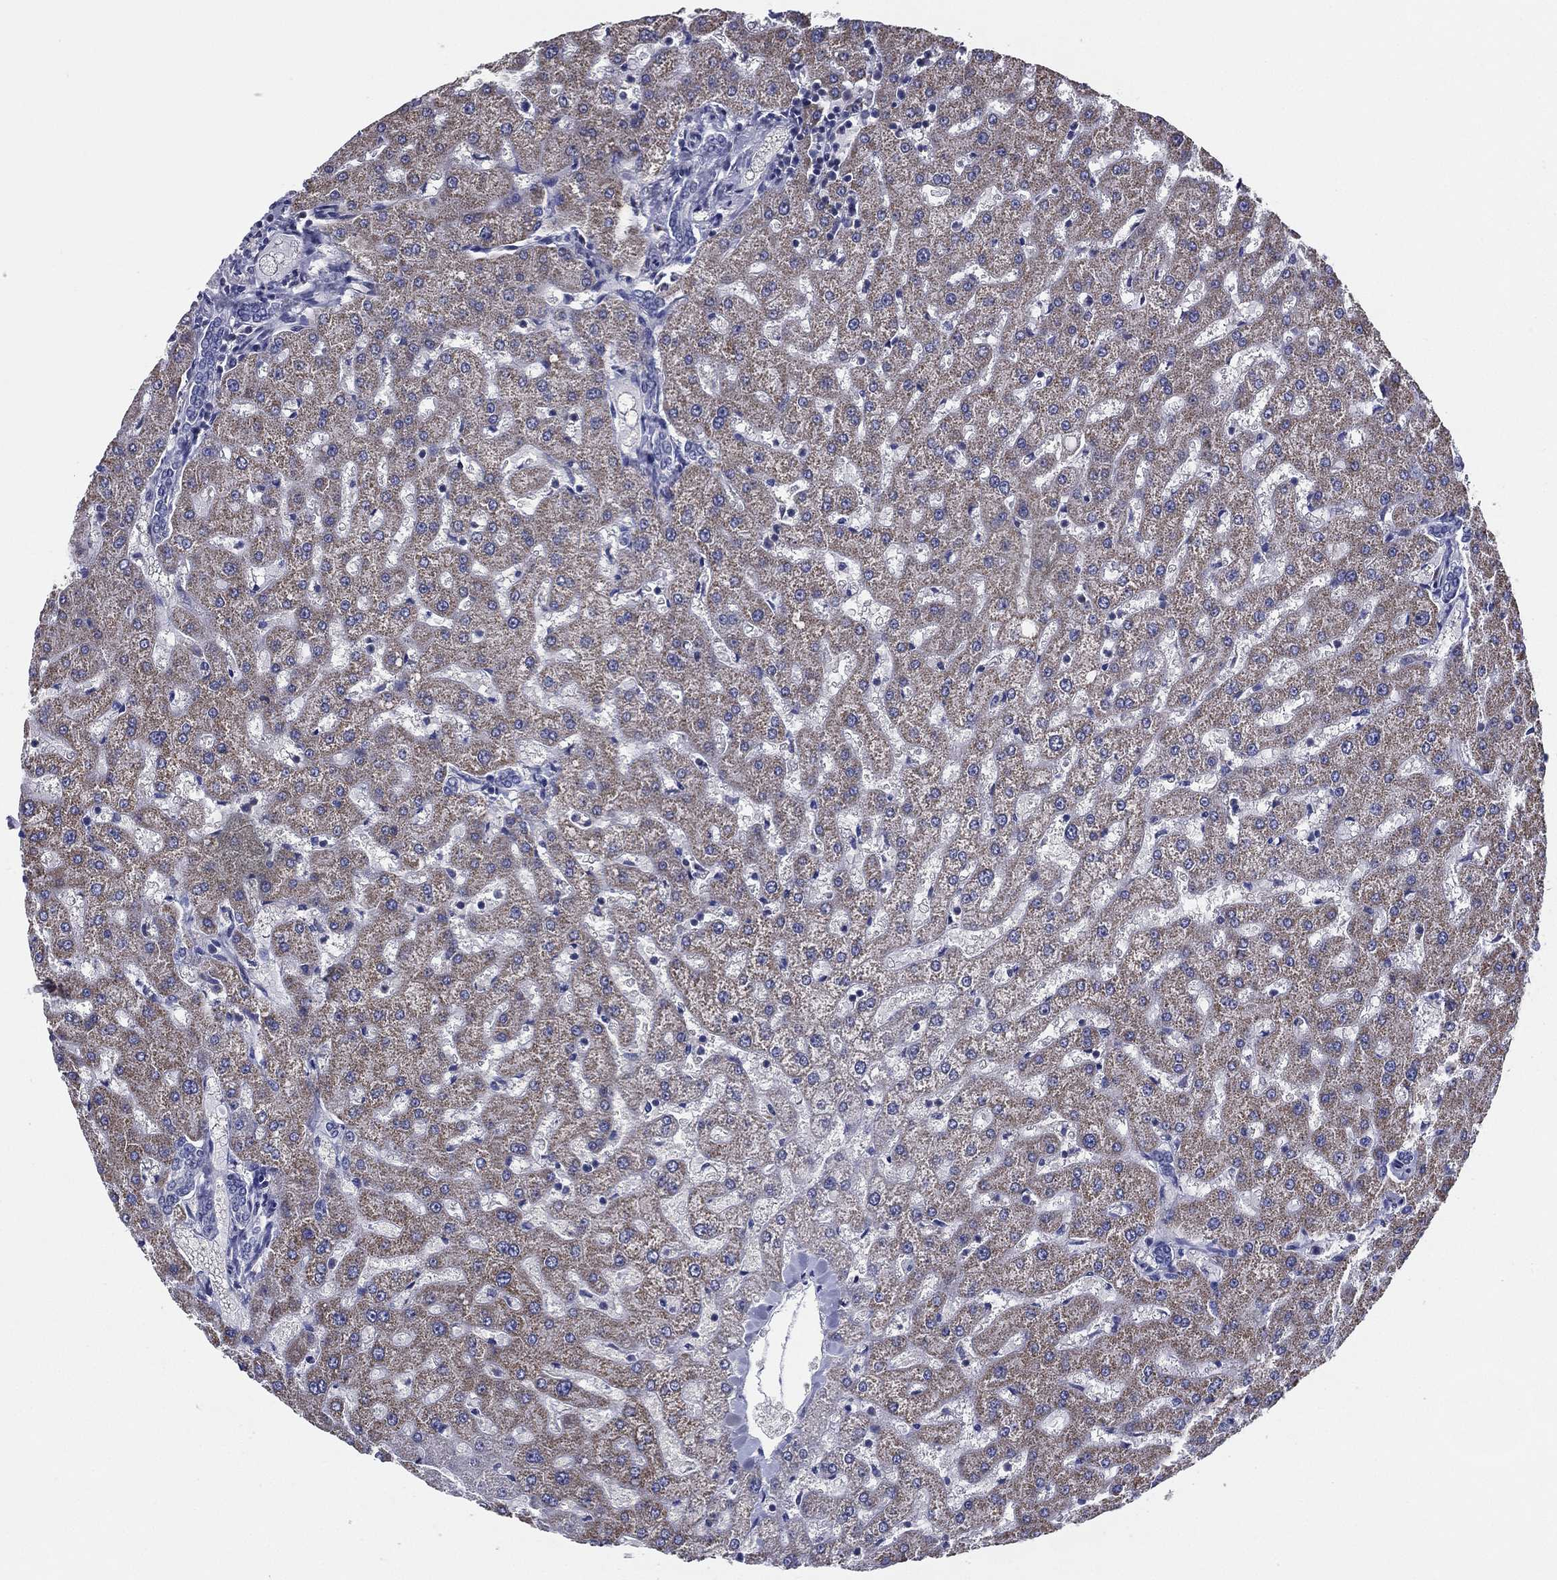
{"staining": {"intensity": "negative", "quantity": "none", "location": "none"}, "tissue": "liver", "cell_type": "Cholangiocytes", "image_type": "normal", "snomed": [{"axis": "morphology", "description": "Normal tissue, NOS"}, {"axis": "topography", "description": "Liver"}], "caption": "This histopathology image is of benign liver stained with IHC to label a protein in brown with the nuclei are counter-stained blue. There is no positivity in cholangiocytes. The staining is performed using DAB brown chromogen with nuclei counter-stained in using hematoxylin.", "gene": "TFAP2A", "patient": {"sex": "female", "age": 50}}